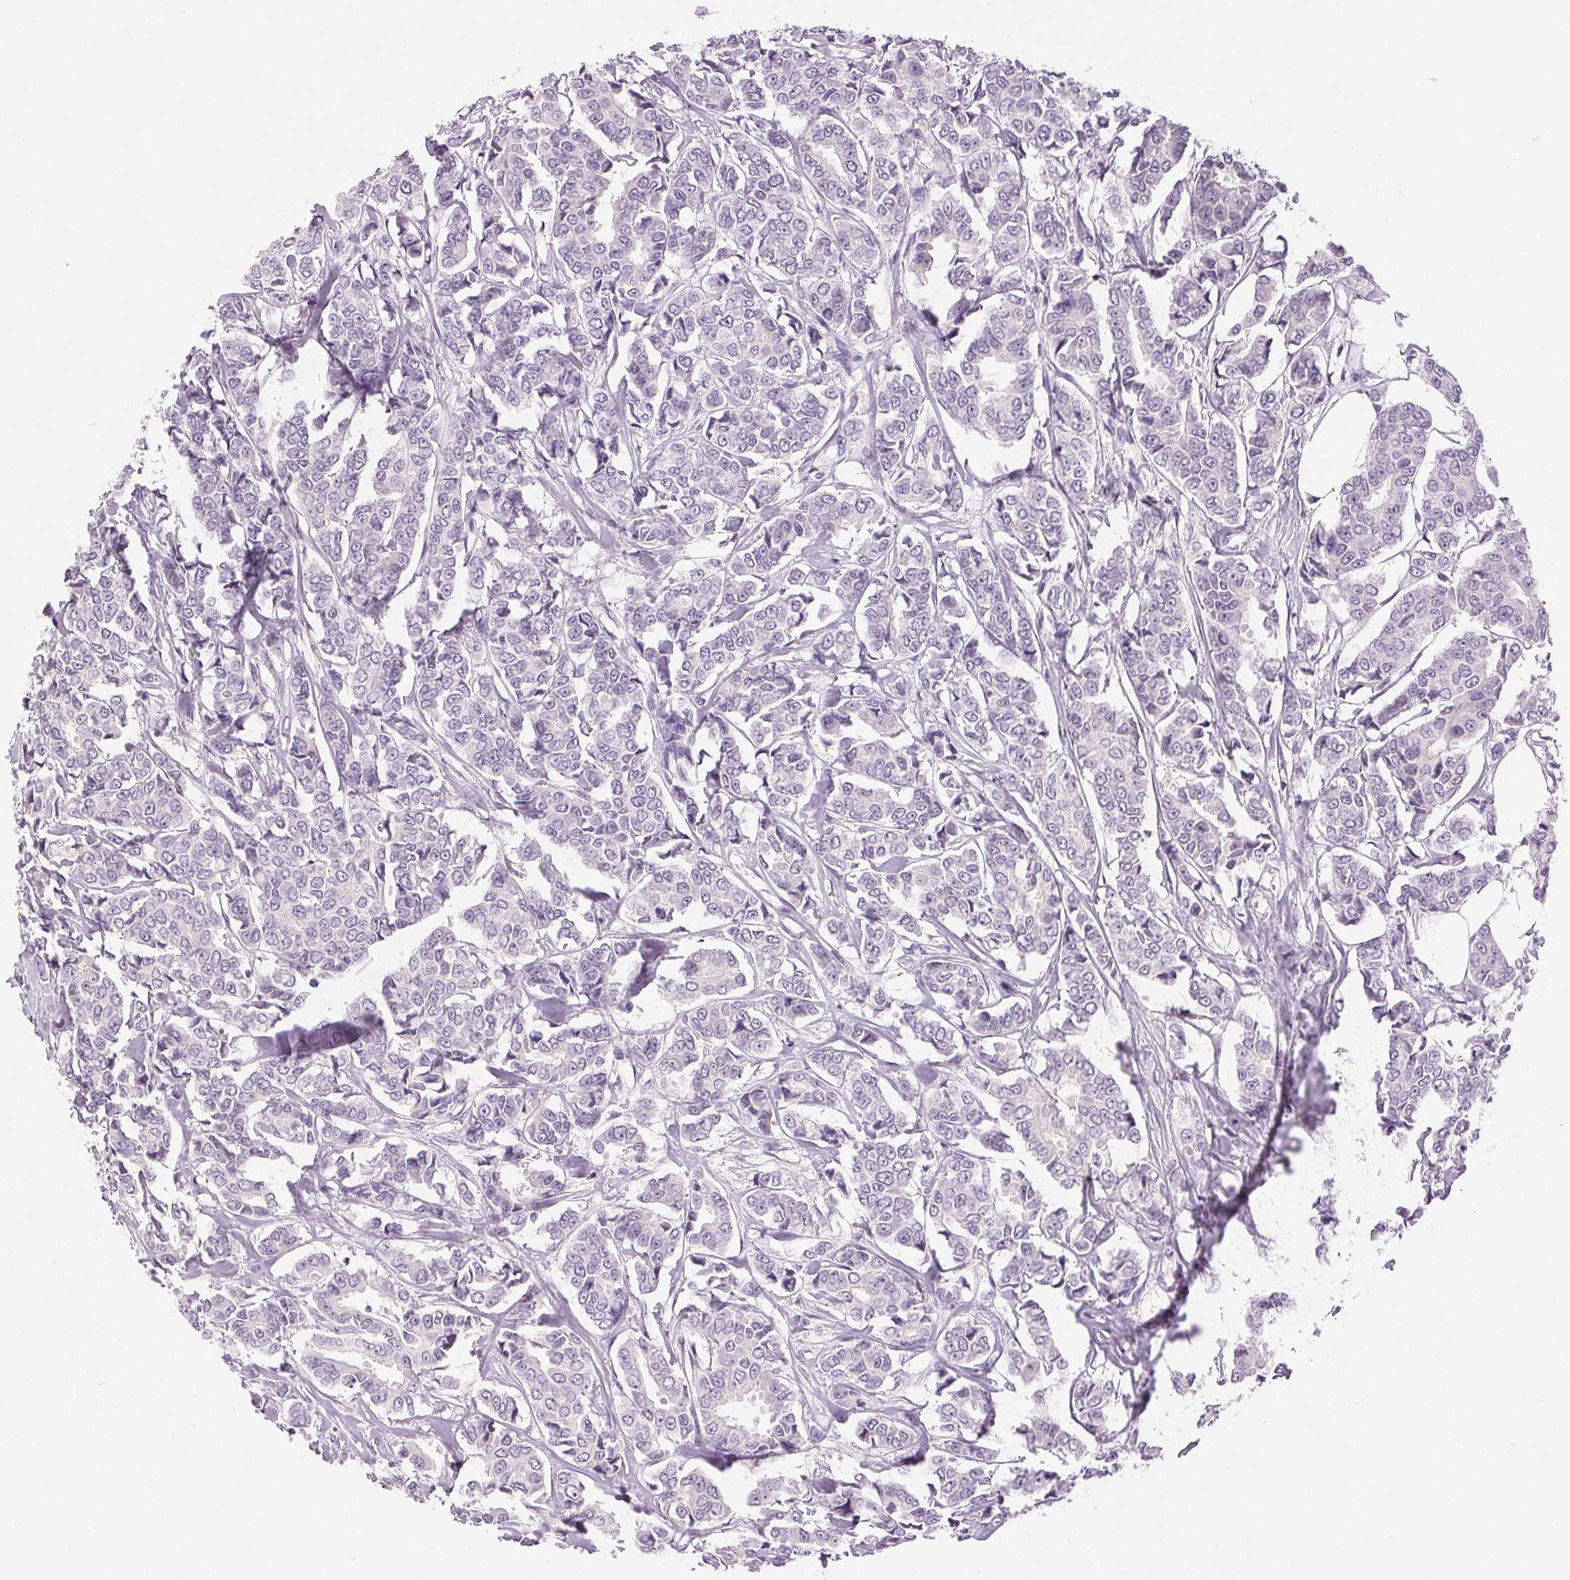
{"staining": {"intensity": "negative", "quantity": "none", "location": "none"}, "tissue": "breast cancer", "cell_type": "Tumor cells", "image_type": "cancer", "snomed": [{"axis": "morphology", "description": "Duct carcinoma"}, {"axis": "topography", "description": "Breast"}], "caption": "A histopathology image of breast cancer (infiltrating ductal carcinoma) stained for a protein demonstrates no brown staining in tumor cells. (Immunohistochemistry (ihc), brightfield microscopy, high magnification).", "gene": "DSG3", "patient": {"sex": "female", "age": 94}}